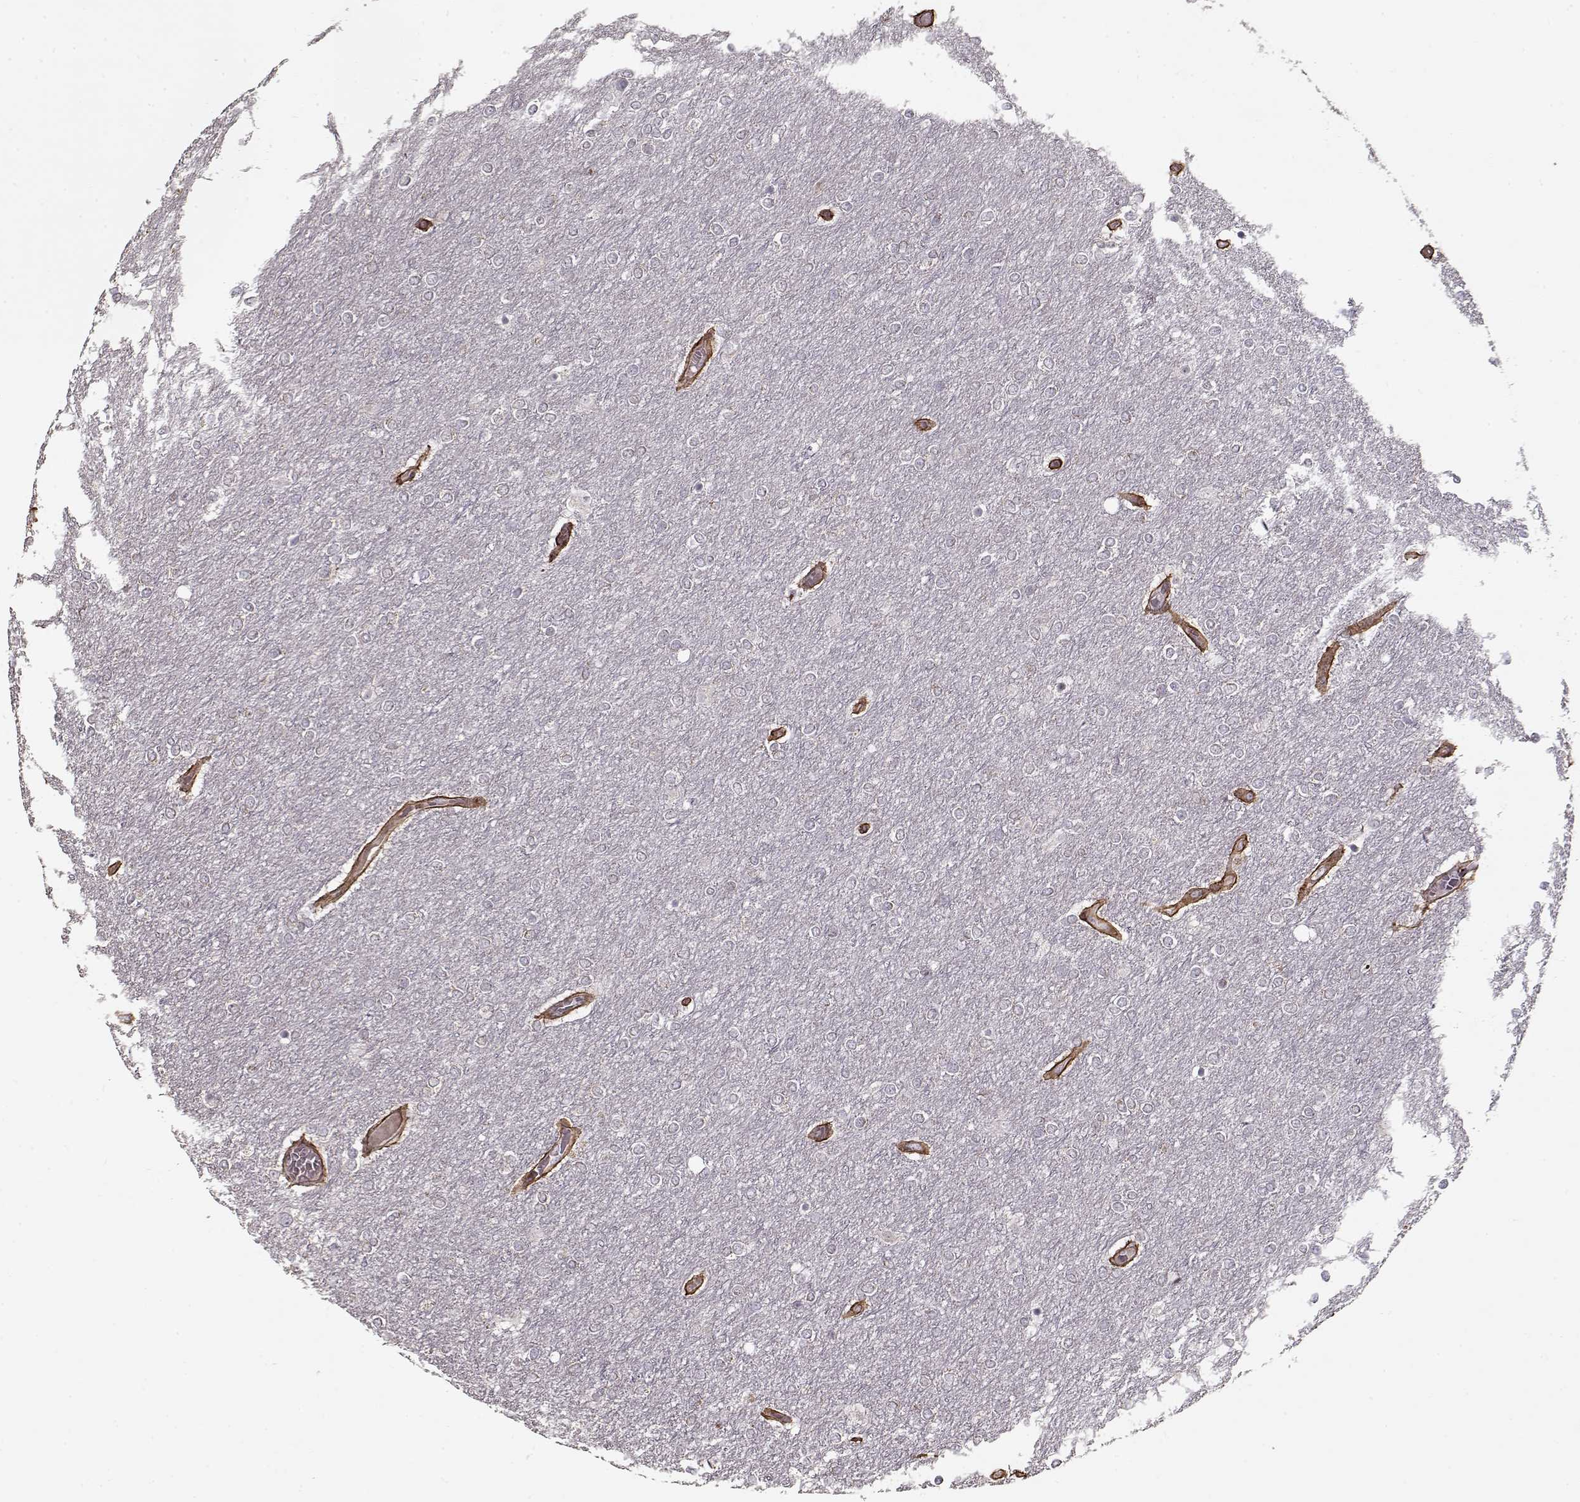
{"staining": {"intensity": "negative", "quantity": "none", "location": "none"}, "tissue": "glioma", "cell_type": "Tumor cells", "image_type": "cancer", "snomed": [{"axis": "morphology", "description": "Glioma, malignant, High grade"}, {"axis": "topography", "description": "Brain"}], "caption": "This is an IHC image of human malignant glioma (high-grade). There is no staining in tumor cells.", "gene": "LAMA2", "patient": {"sex": "female", "age": 61}}